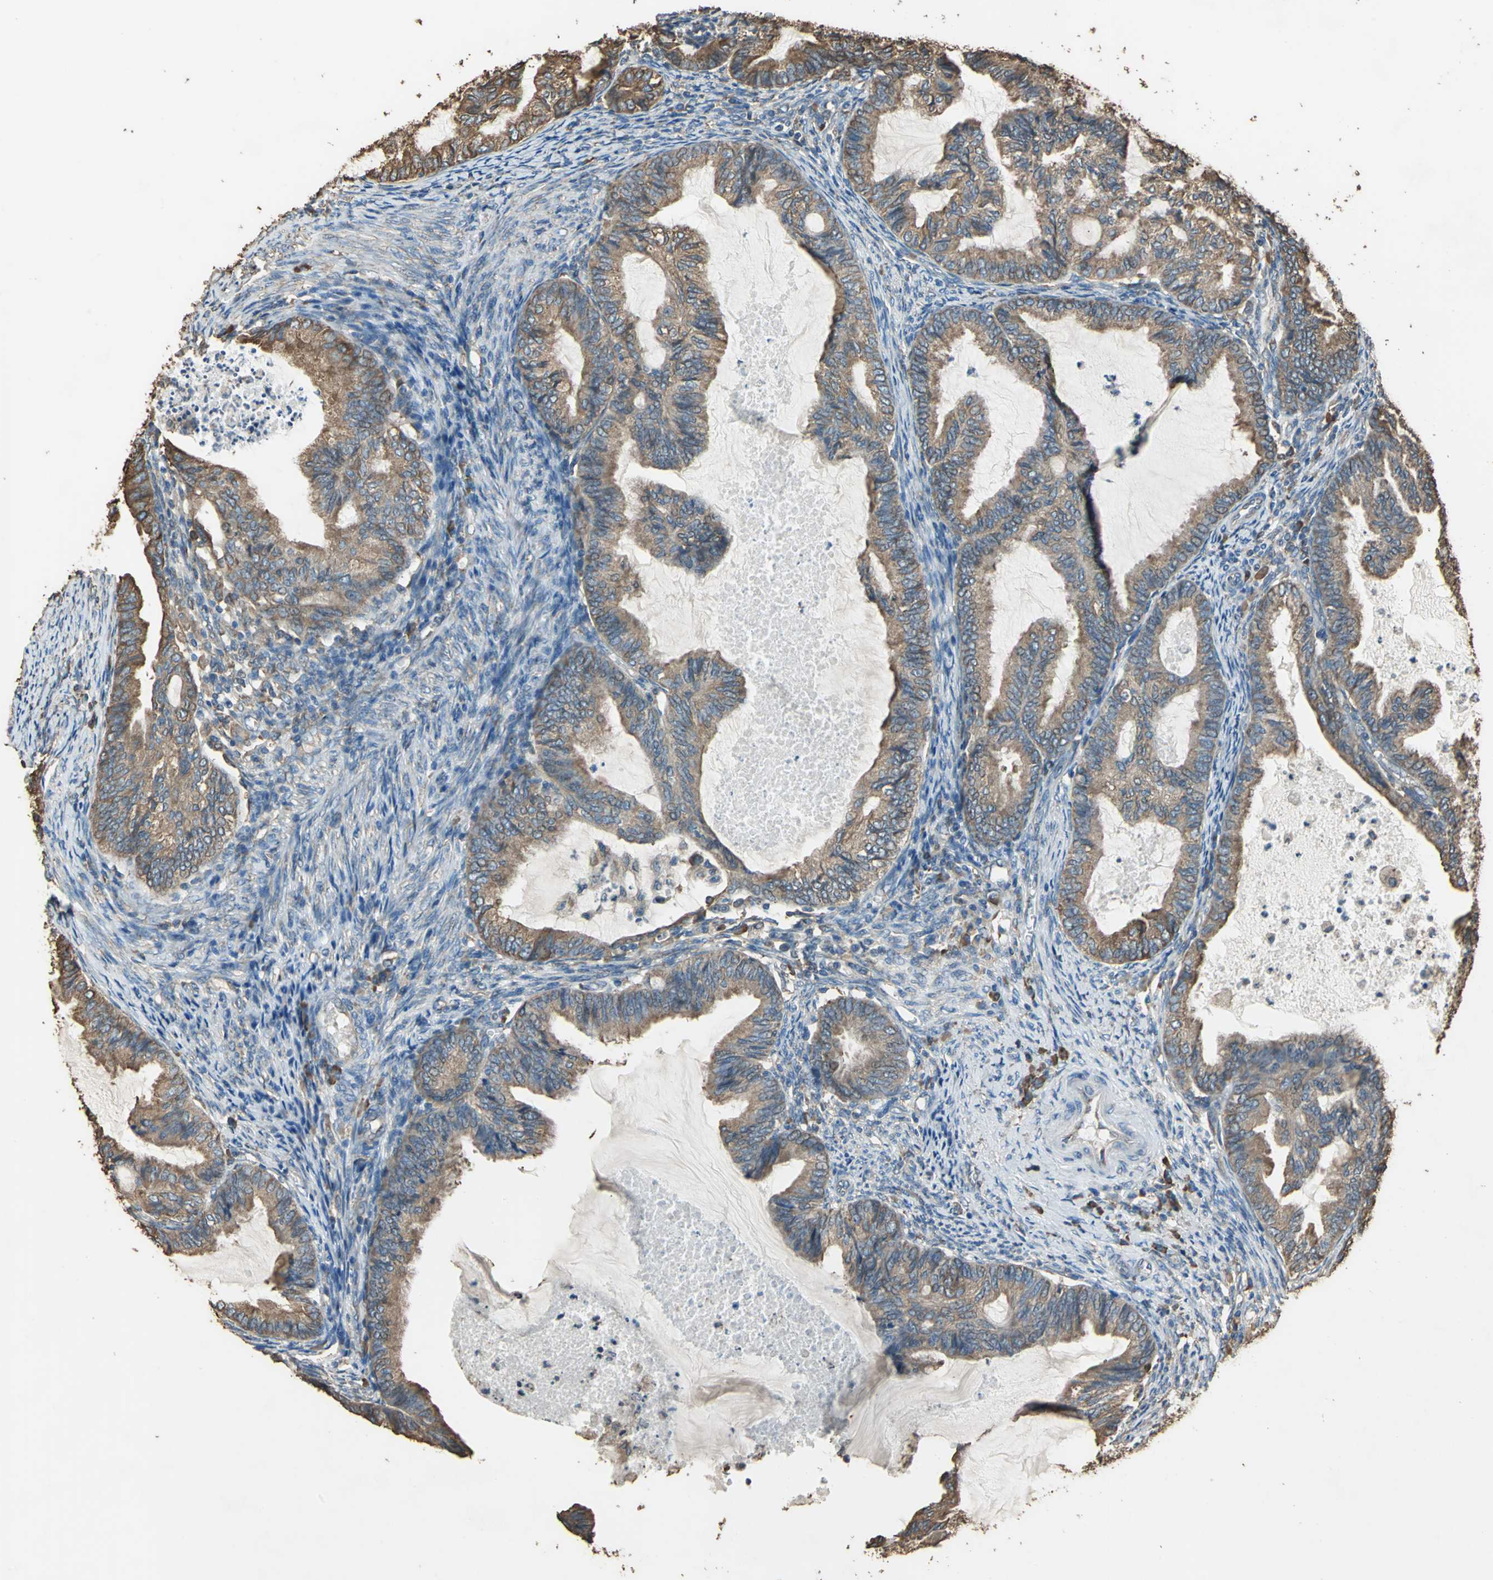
{"staining": {"intensity": "strong", "quantity": ">75%", "location": "cytoplasmic/membranous"}, "tissue": "cervical cancer", "cell_type": "Tumor cells", "image_type": "cancer", "snomed": [{"axis": "morphology", "description": "Normal tissue, NOS"}, {"axis": "morphology", "description": "Adenocarcinoma, NOS"}, {"axis": "topography", "description": "Cervix"}, {"axis": "topography", "description": "Endometrium"}], "caption": "This is a micrograph of immunohistochemistry (IHC) staining of cervical adenocarcinoma, which shows strong positivity in the cytoplasmic/membranous of tumor cells.", "gene": "GPANK1", "patient": {"sex": "female", "age": 86}}